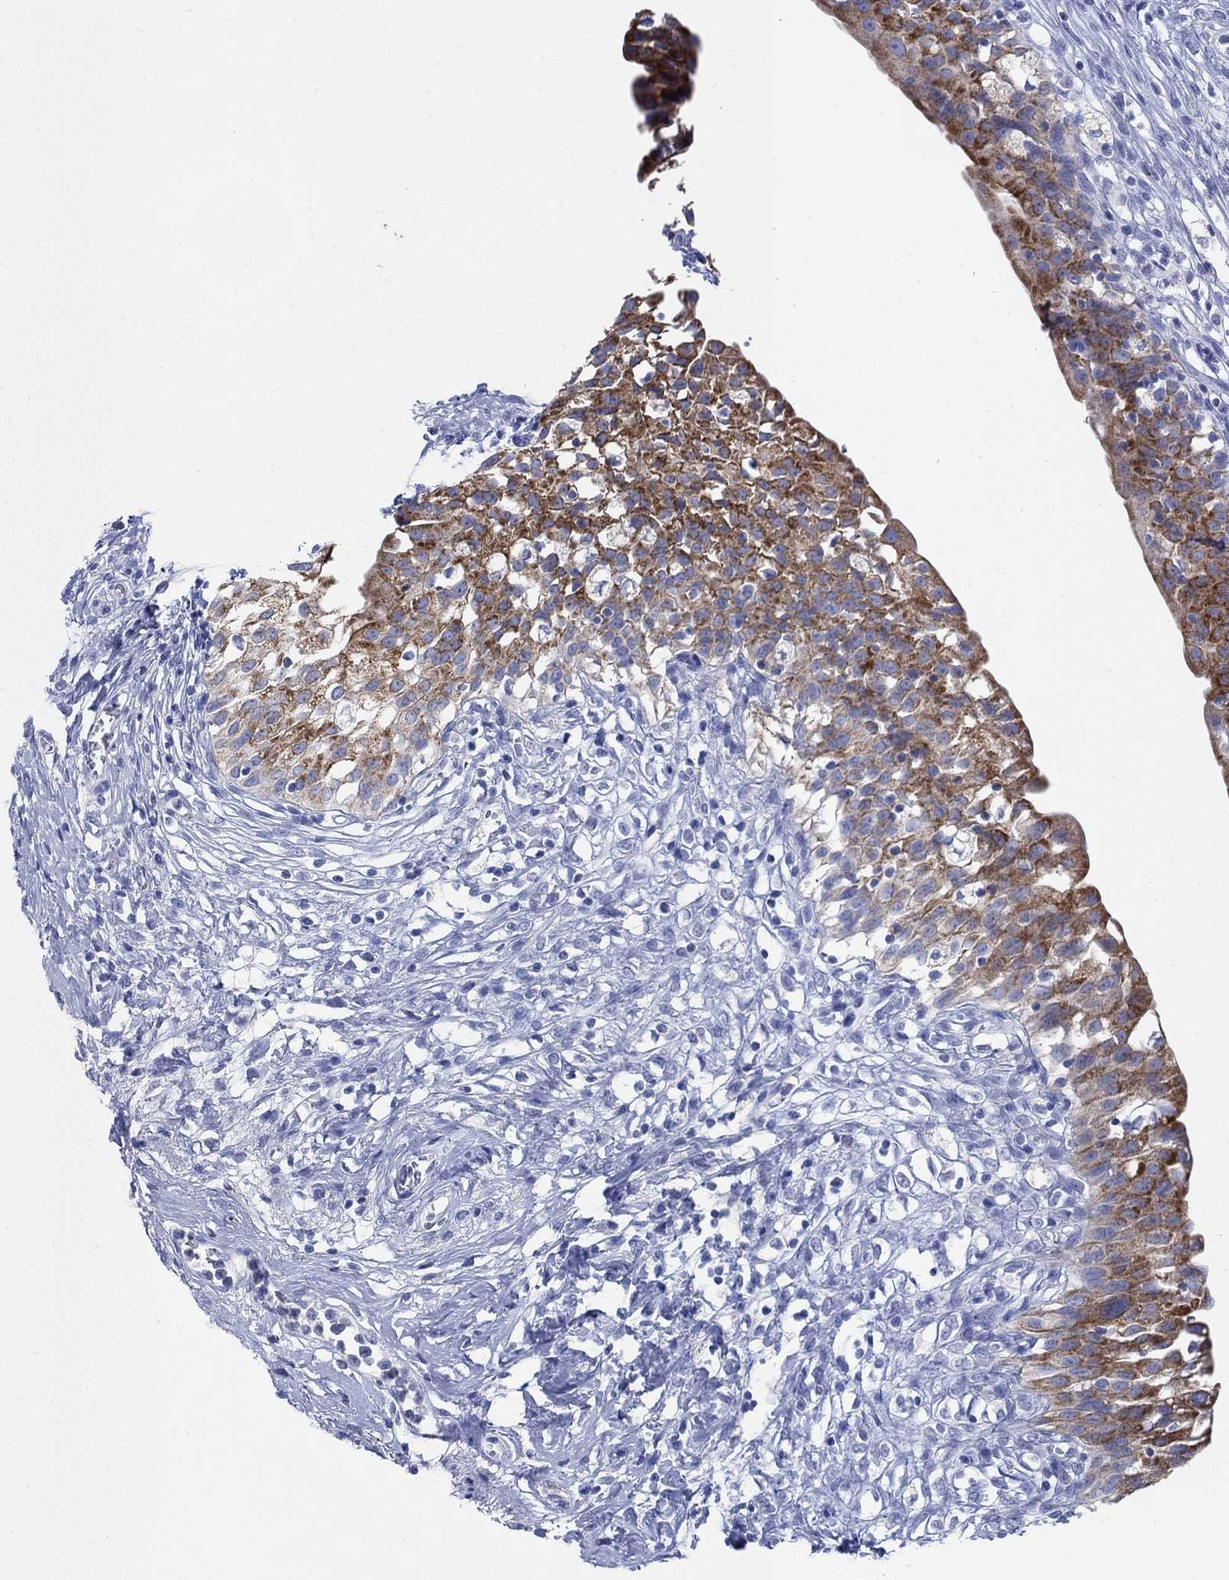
{"staining": {"intensity": "strong", "quantity": ">75%", "location": "cytoplasmic/membranous"}, "tissue": "urinary bladder", "cell_type": "Urothelial cells", "image_type": "normal", "snomed": [{"axis": "morphology", "description": "Normal tissue, NOS"}, {"axis": "topography", "description": "Urinary bladder"}], "caption": "IHC staining of unremarkable urinary bladder, which shows high levels of strong cytoplasmic/membranous staining in approximately >75% of urothelial cells indicating strong cytoplasmic/membranous protein staining. The staining was performed using DAB (3,3'-diaminobenzidine) (brown) for protein detection and nuclei were counterstained in hematoxylin (blue).", "gene": "SCCPDH", "patient": {"sex": "male", "age": 76}}